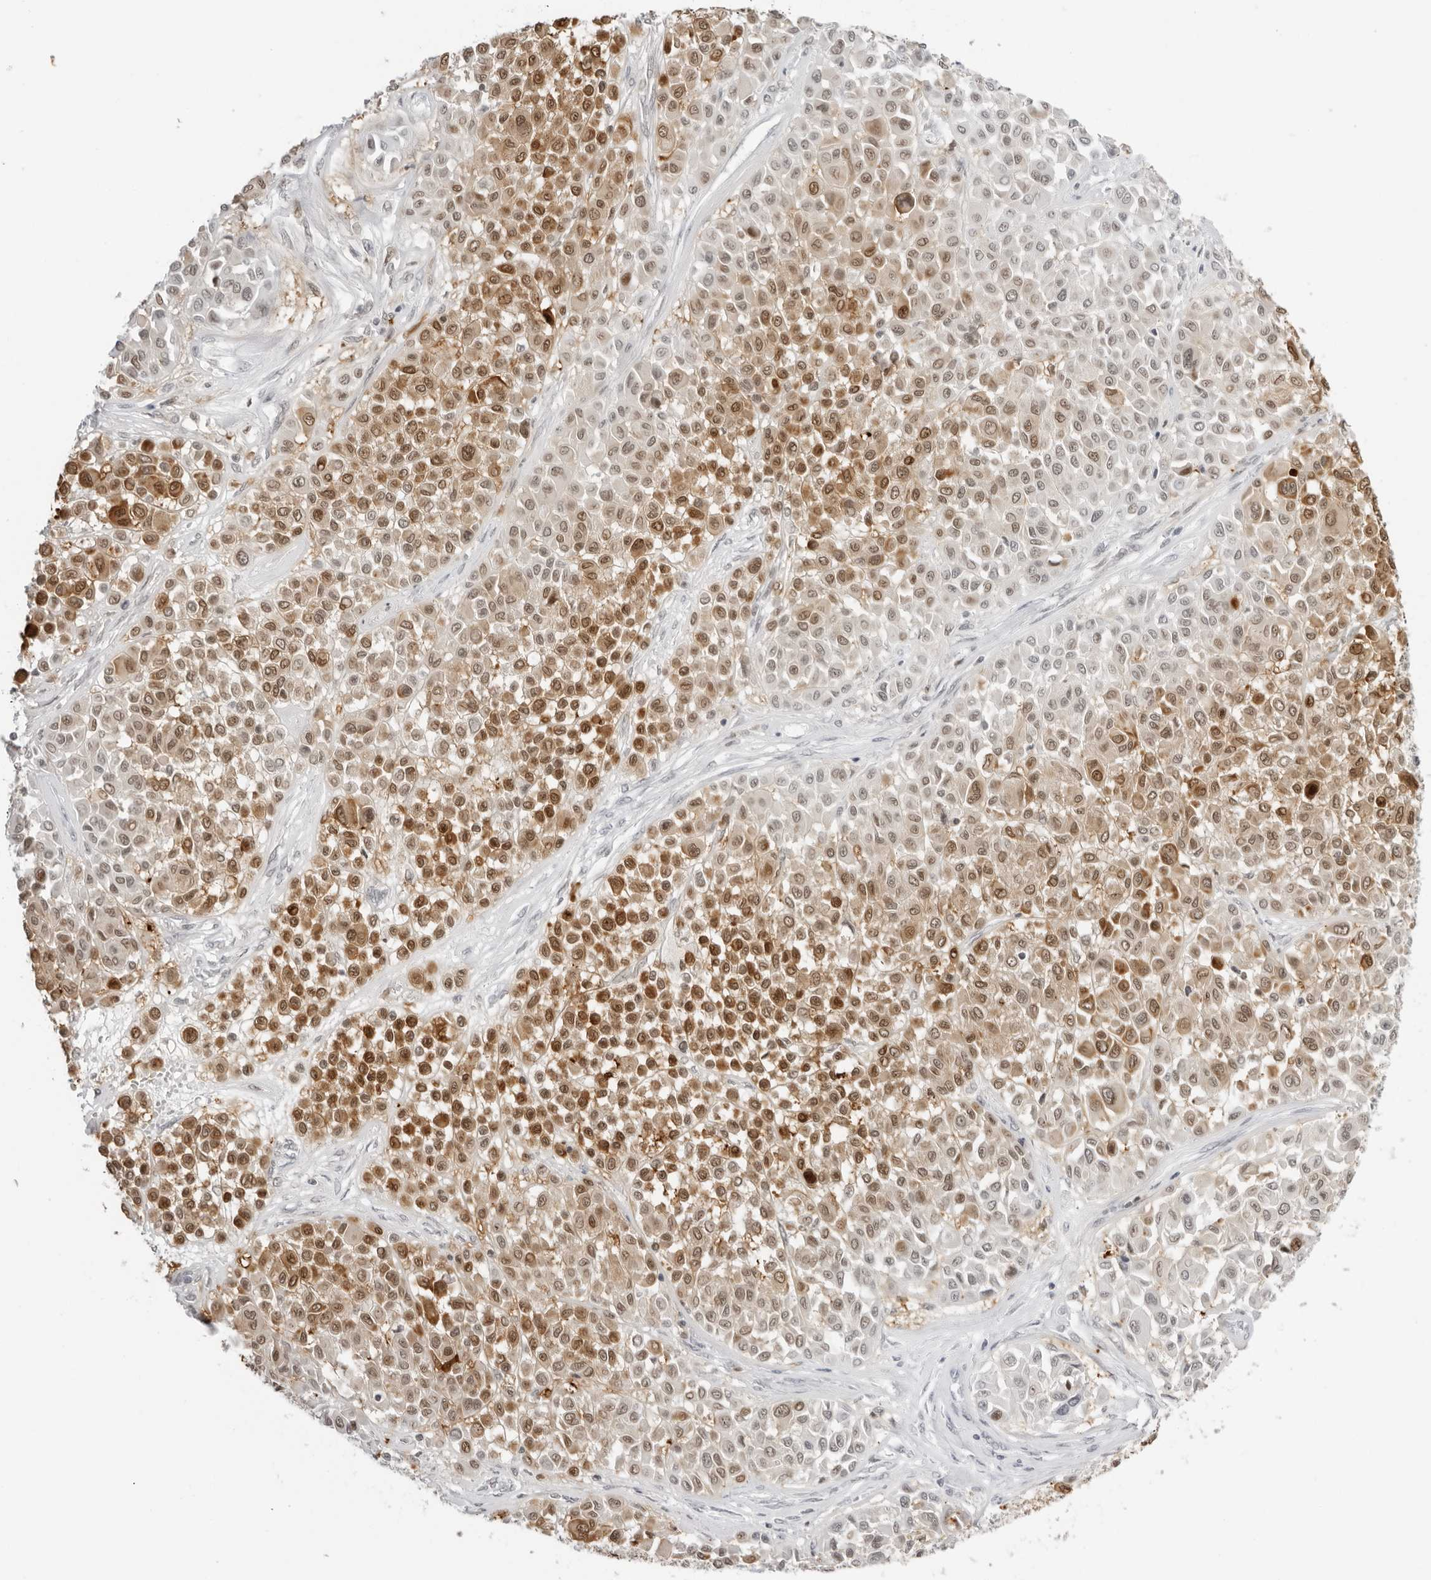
{"staining": {"intensity": "moderate", "quantity": "25%-75%", "location": "nuclear"}, "tissue": "melanoma", "cell_type": "Tumor cells", "image_type": "cancer", "snomed": [{"axis": "morphology", "description": "Malignant melanoma, Metastatic site"}, {"axis": "topography", "description": "Soft tissue"}], "caption": "Protein staining by immunohistochemistry reveals moderate nuclear positivity in approximately 25%-75% of tumor cells in malignant melanoma (metastatic site). (Brightfield microscopy of DAB IHC at high magnification).", "gene": "RNF146", "patient": {"sex": "male", "age": 41}}